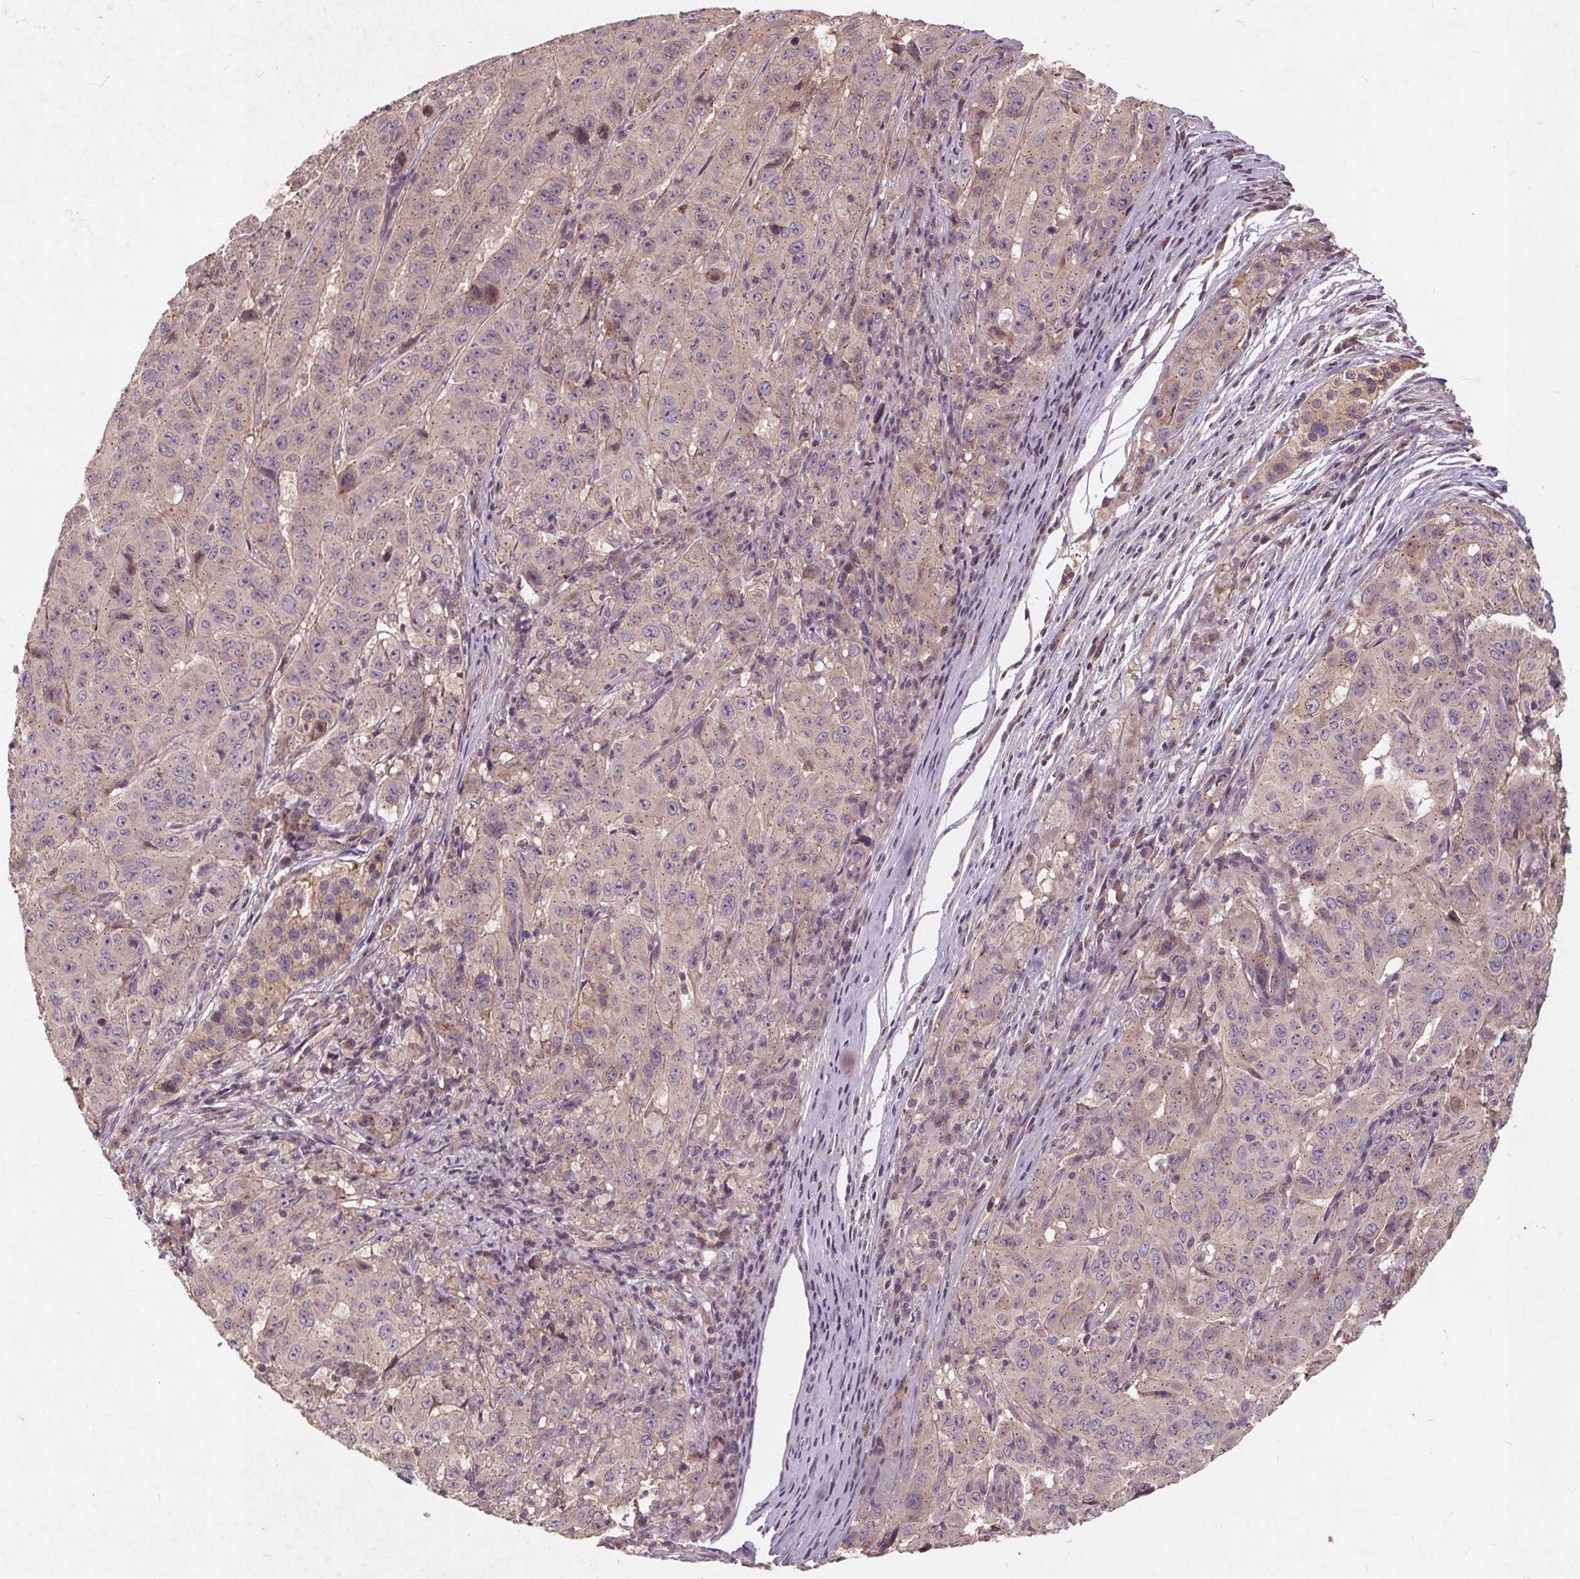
{"staining": {"intensity": "weak", "quantity": "<25%", "location": "cytoplasmic/membranous"}, "tissue": "pancreatic cancer", "cell_type": "Tumor cells", "image_type": "cancer", "snomed": [{"axis": "morphology", "description": "Adenocarcinoma, NOS"}, {"axis": "topography", "description": "Pancreas"}], "caption": "IHC photomicrograph of neoplastic tissue: human pancreatic adenocarcinoma stained with DAB demonstrates no significant protein staining in tumor cells. (DAB IHC visualized using brightfield microscopy, high magnification).", "gene": "CSNK1G2", "patient": {"sex": "male", "age": 63}}